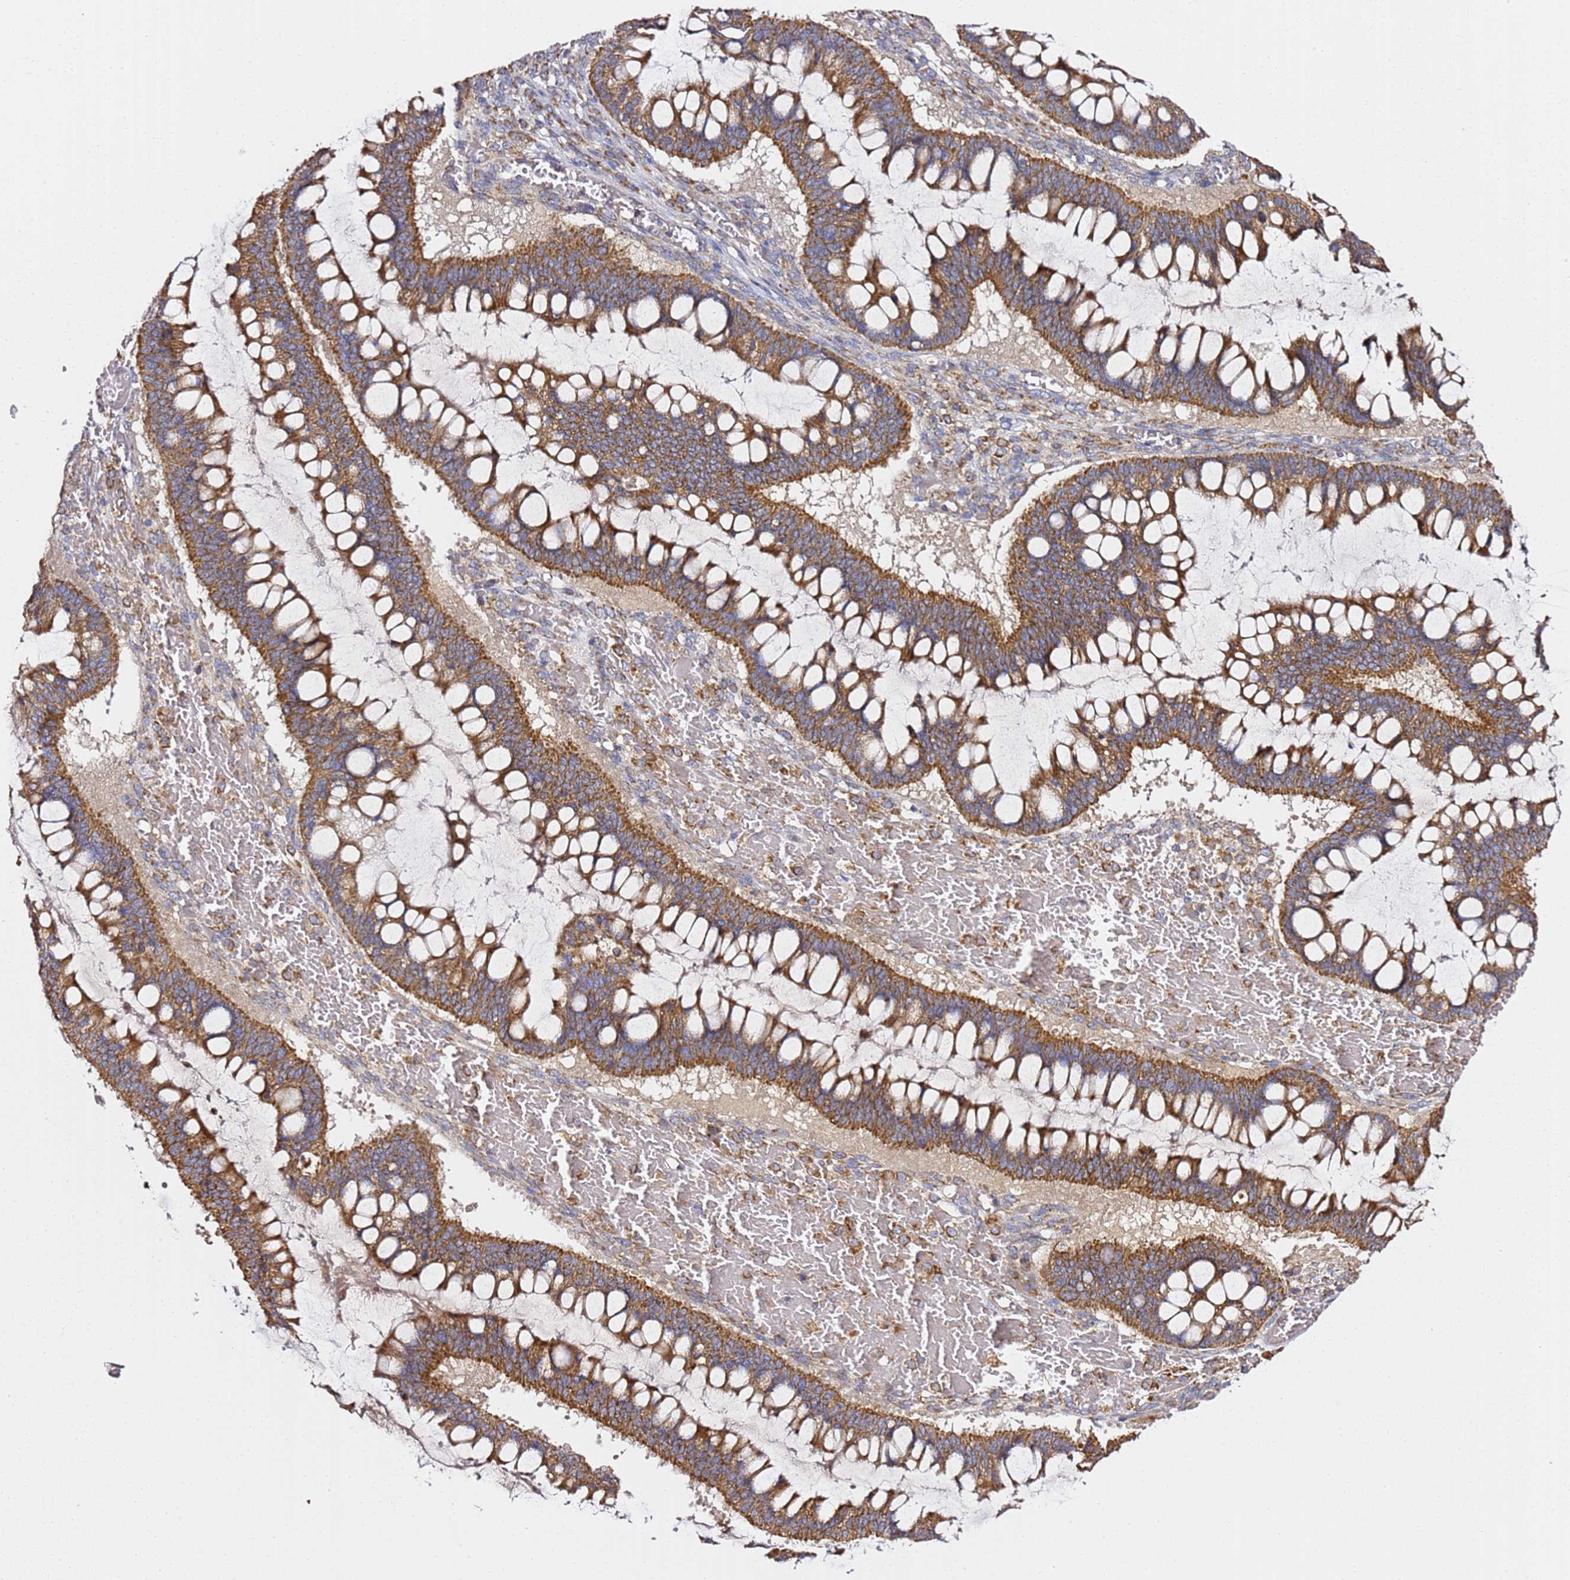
{"staining": {"intensity": "strong", "quantity": ">75%", "location": "cytoplasmic/membranous"}, "tissue": "ovarian cancer", "cell_type": "Tumor cells", "image_type": "cancer", "snomed": [{"axis": "morphology", "description": "Cystadenocarcinoma, mucinous, NOS"}, {"axis": "topography", "description": "Ovary"}], "caption": "Mucinous cystadenocarcinoma (ovarian) tissue reveals strong cytoplasmic/membranous expression in approximately >75% of tumor cells, visualized by immunohistochemistry.", "gene": "C19orf12", "patient": {"sex": "female", "age": 73}}